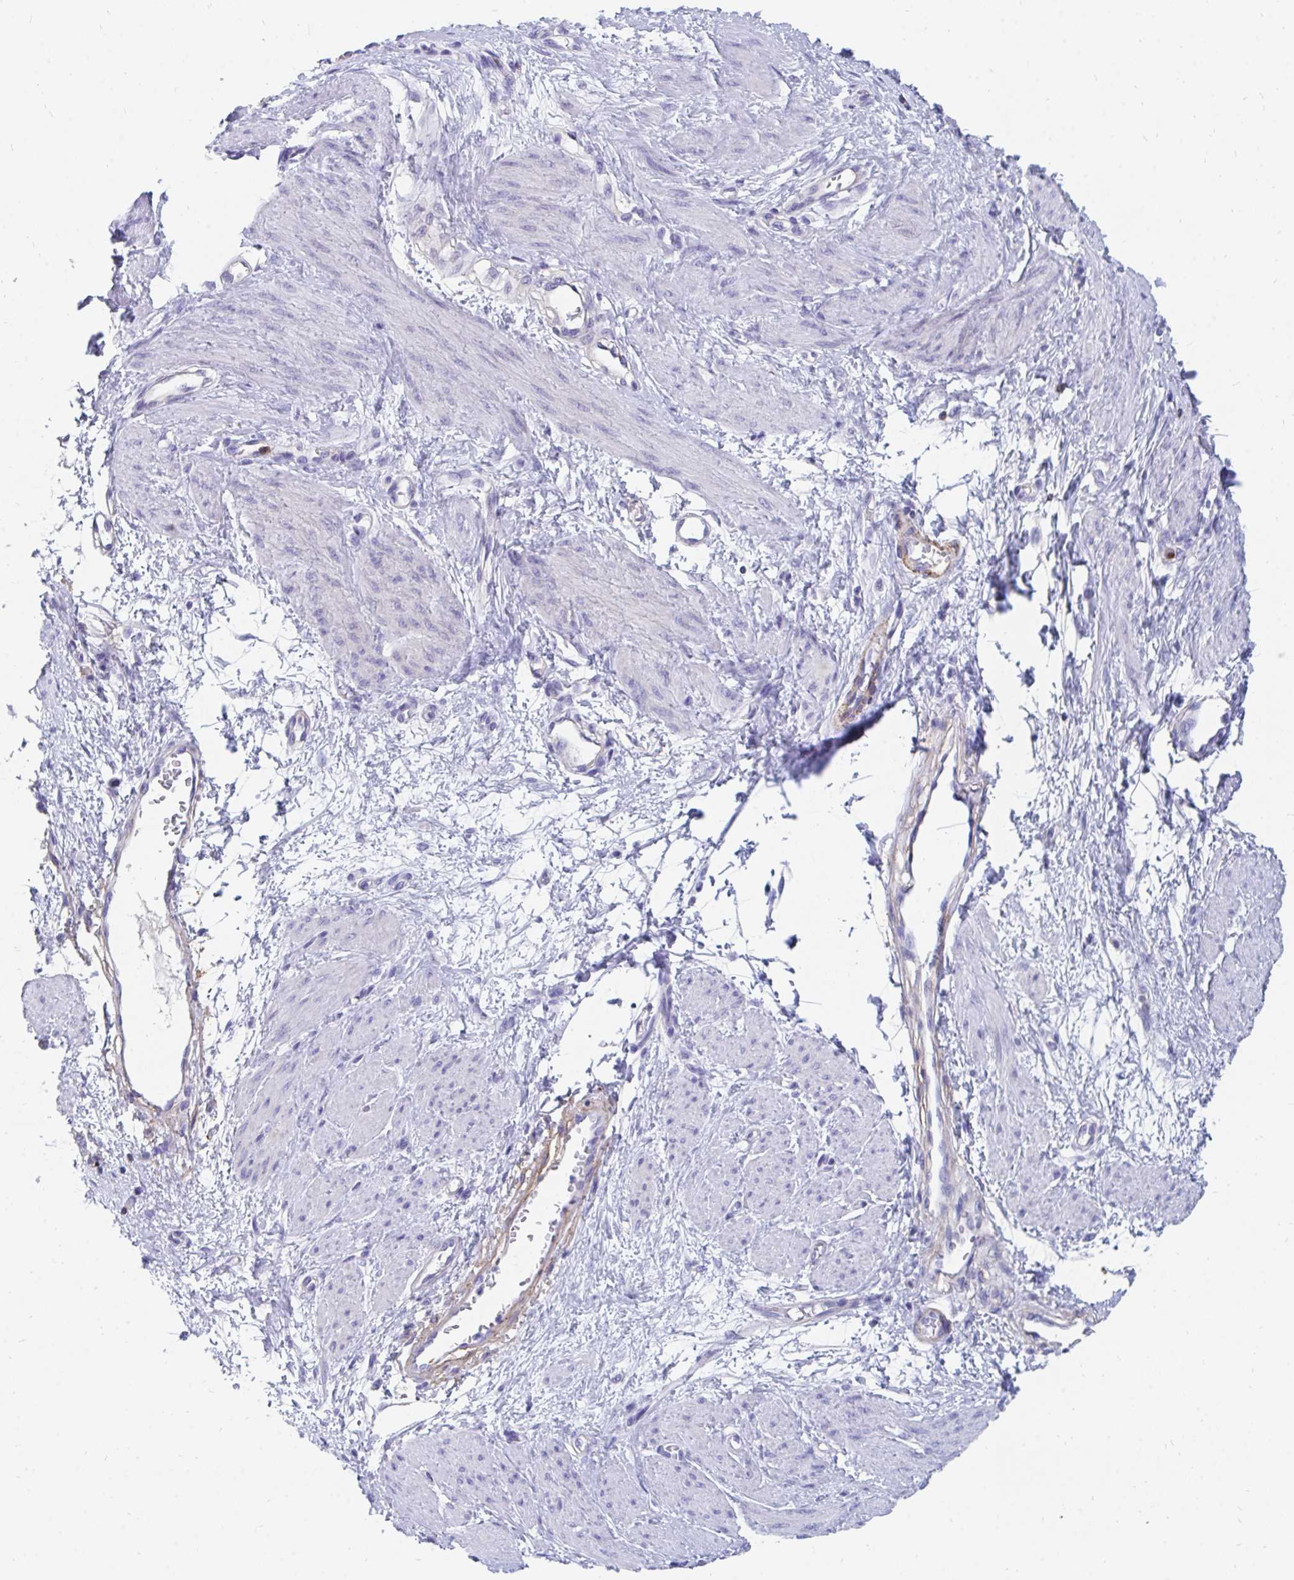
{"staining": {"intensity": "negative", "quantity": "none", "location": "none"}, "tissue": "smooth muscle", "cell_type": "Smooth muscle cells", "image_type": "normal", "snomed": [{"axis": "morphology", "description": "Normal tissue, NOS"}, {"axis": "topography", "description": "Smooth muscle"}, {"axis": "topography", "description": "Uterus"}], "caption": "Immunohistochemistry (IHC) photomicrograph of benign human smooth muscle stained for a protein (brown), which shows no staining in smooth muscle cells. (DAB (3,3'-diaminobenzidine) immunohistochemistry, high magnification).", "gene": "CD7", "patient": {"sex": "female", "age": 39}}